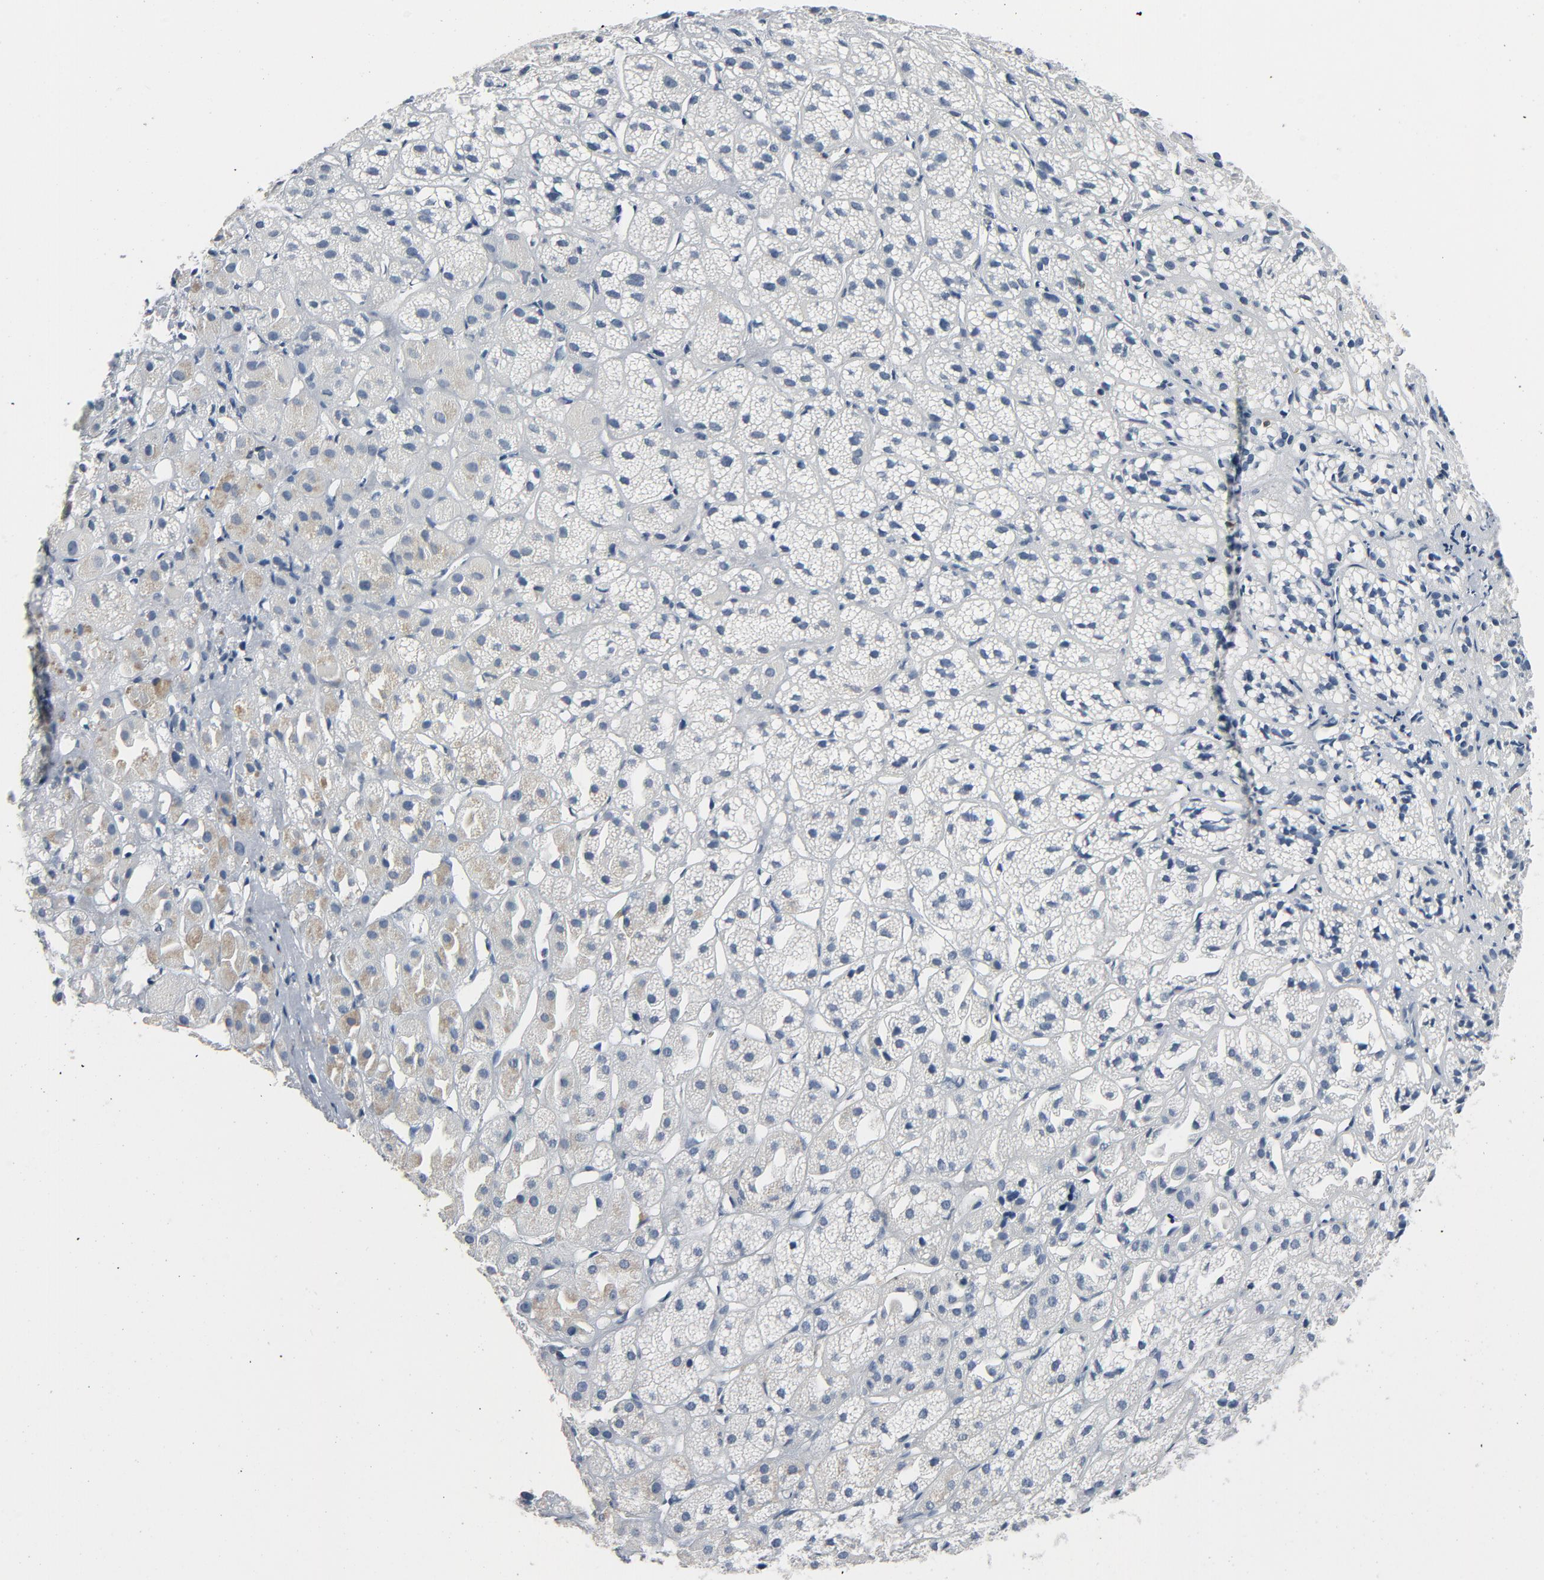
{"staining": {"intensity": "weak", "quantity": "<25%", "location": "cytoplasmic/membranous"}, "tissue": "adrenal gland", "cell_type": "Glandular cells", "image_type": "normal", "snomed": [{"axis": "morphology", "description": "Normal tissue, NOS"}, {"axis": "topography", "description": "Adrenal gland"}], "caption": "Immunohistochemical staining of unremarkable adrenal gland demonstrates no significant expression in glandular cells.", "gene": "LCK", "patient": {"sex": "female", "age": 71}}